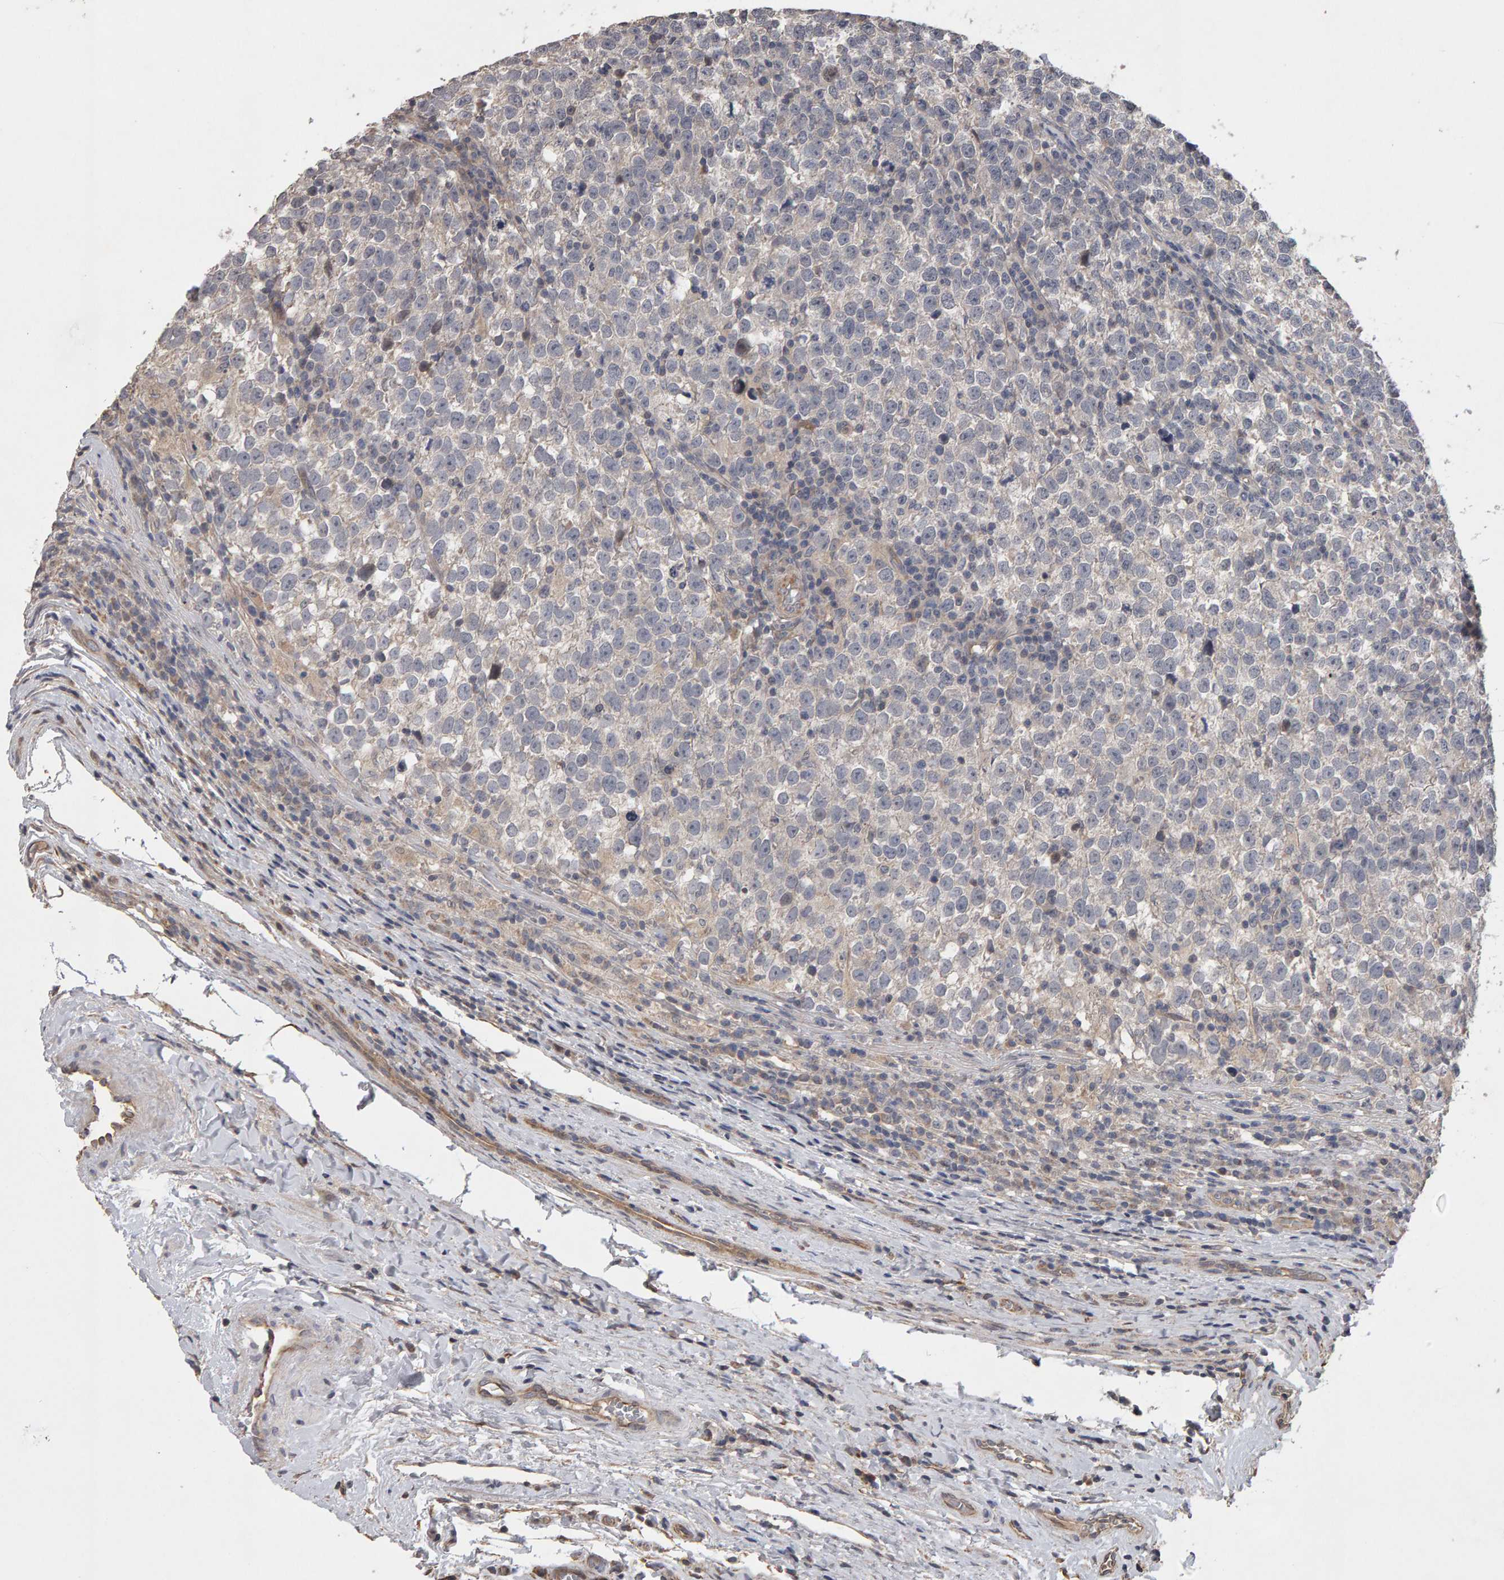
{"staining": {"intensity": "negative", "quantity": "none", "location": "none"}, "tissue": "testis cancer", "cell_type": "Tumor cells", "image_type": "cancer", "snomed": [{"axis": "morphology", "description": "Normal tissue, NOS"}, {"axis": "morphology", "description": "Seminoma, NOS"}, {"axis": "topography", "description": "Testis"}], "caption": "The micrograph exhibits no significant staining in tumor cells of seminoma (testis).", "gene": "COASY", "patient": {"sex": "male", "age": 43}}